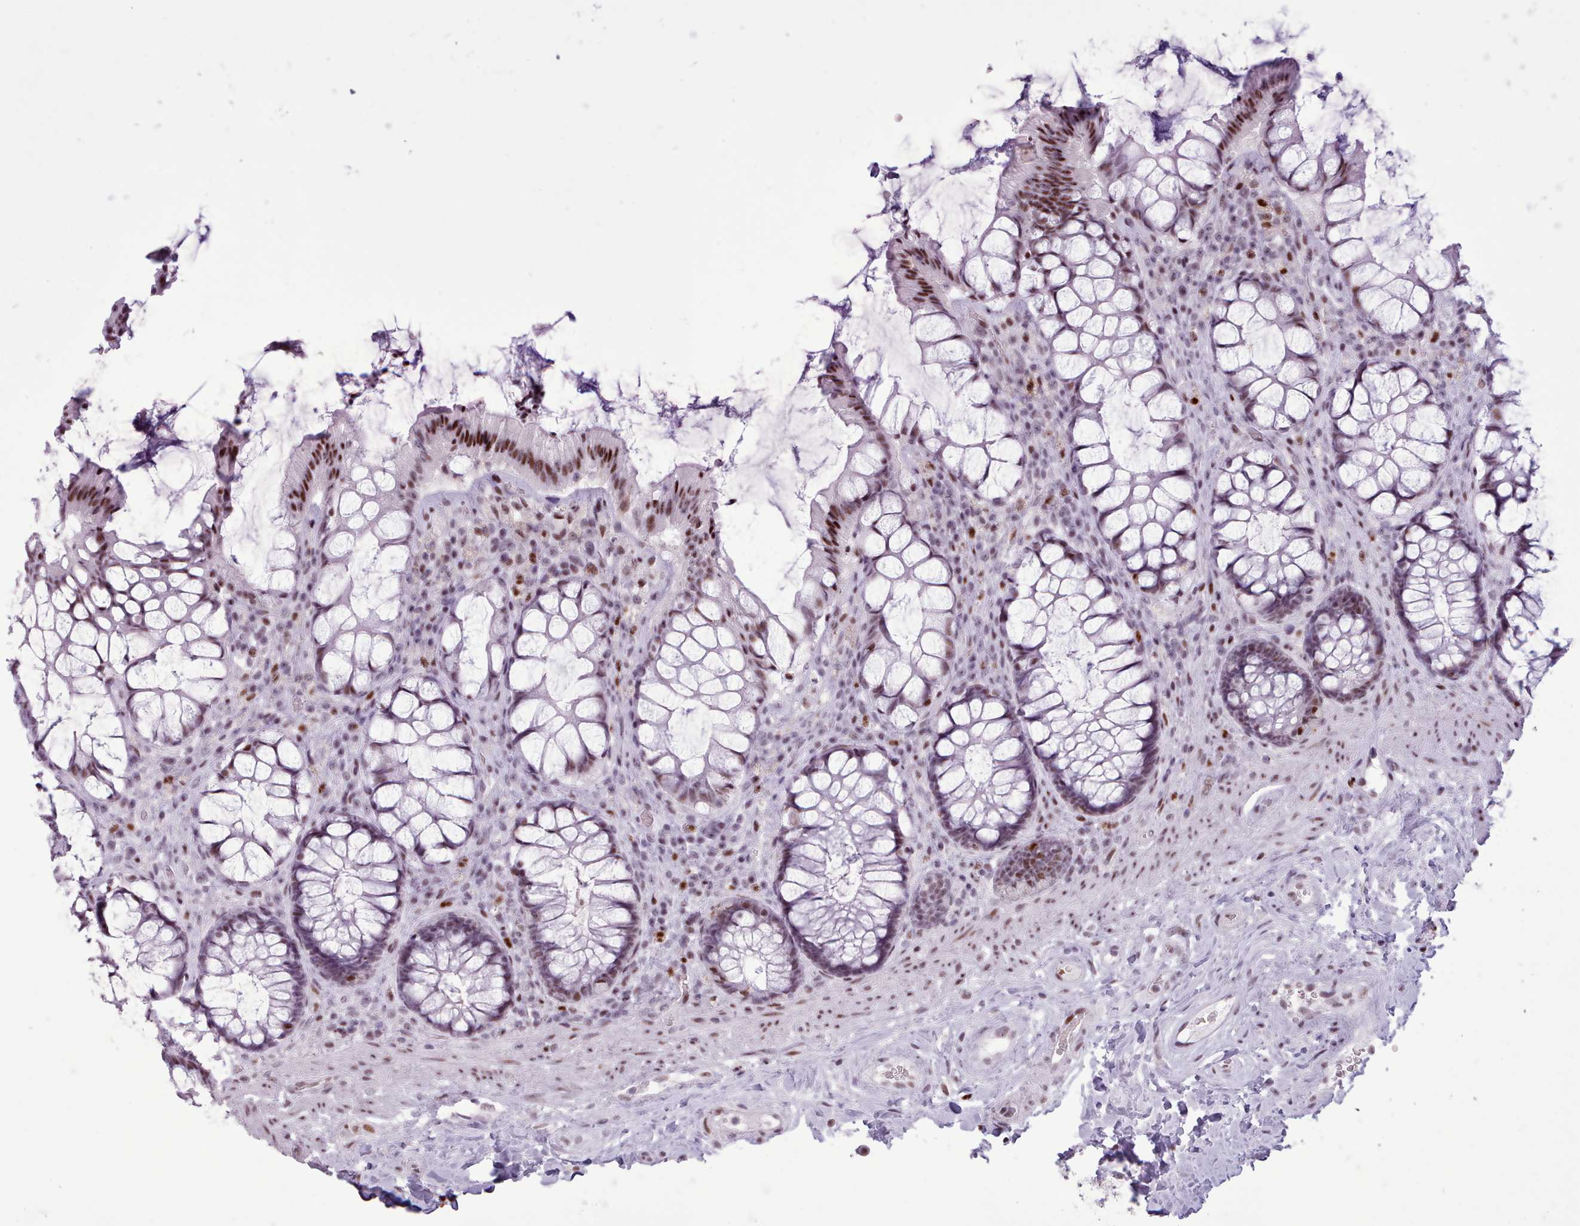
{"staining": {"intensity": "moderate", "quantity": "25%-75%", "location": "nuclear"}, "tissue": "rectum", "cell_type": "Glandular cells", "image_type": "normal", "snomed": [{"axis": "morphology", "description": "Normal tissue, NOS"}, {"axis": "topography", "description": "Rectum"}], "caption": "Immunohistochemistry staining of normal rectum, which demonstrates medium levels of moderate nuclear expression in approximately 25%-75% of glandular cells indicating moderate nuclear protein positivity. The staining was performed using DAB (brown) for protein detection and nuclei were counterstained in hematoxylin (blue).", "gene": "SRSF4", "patient": {"sex": "female", "age": 58}}